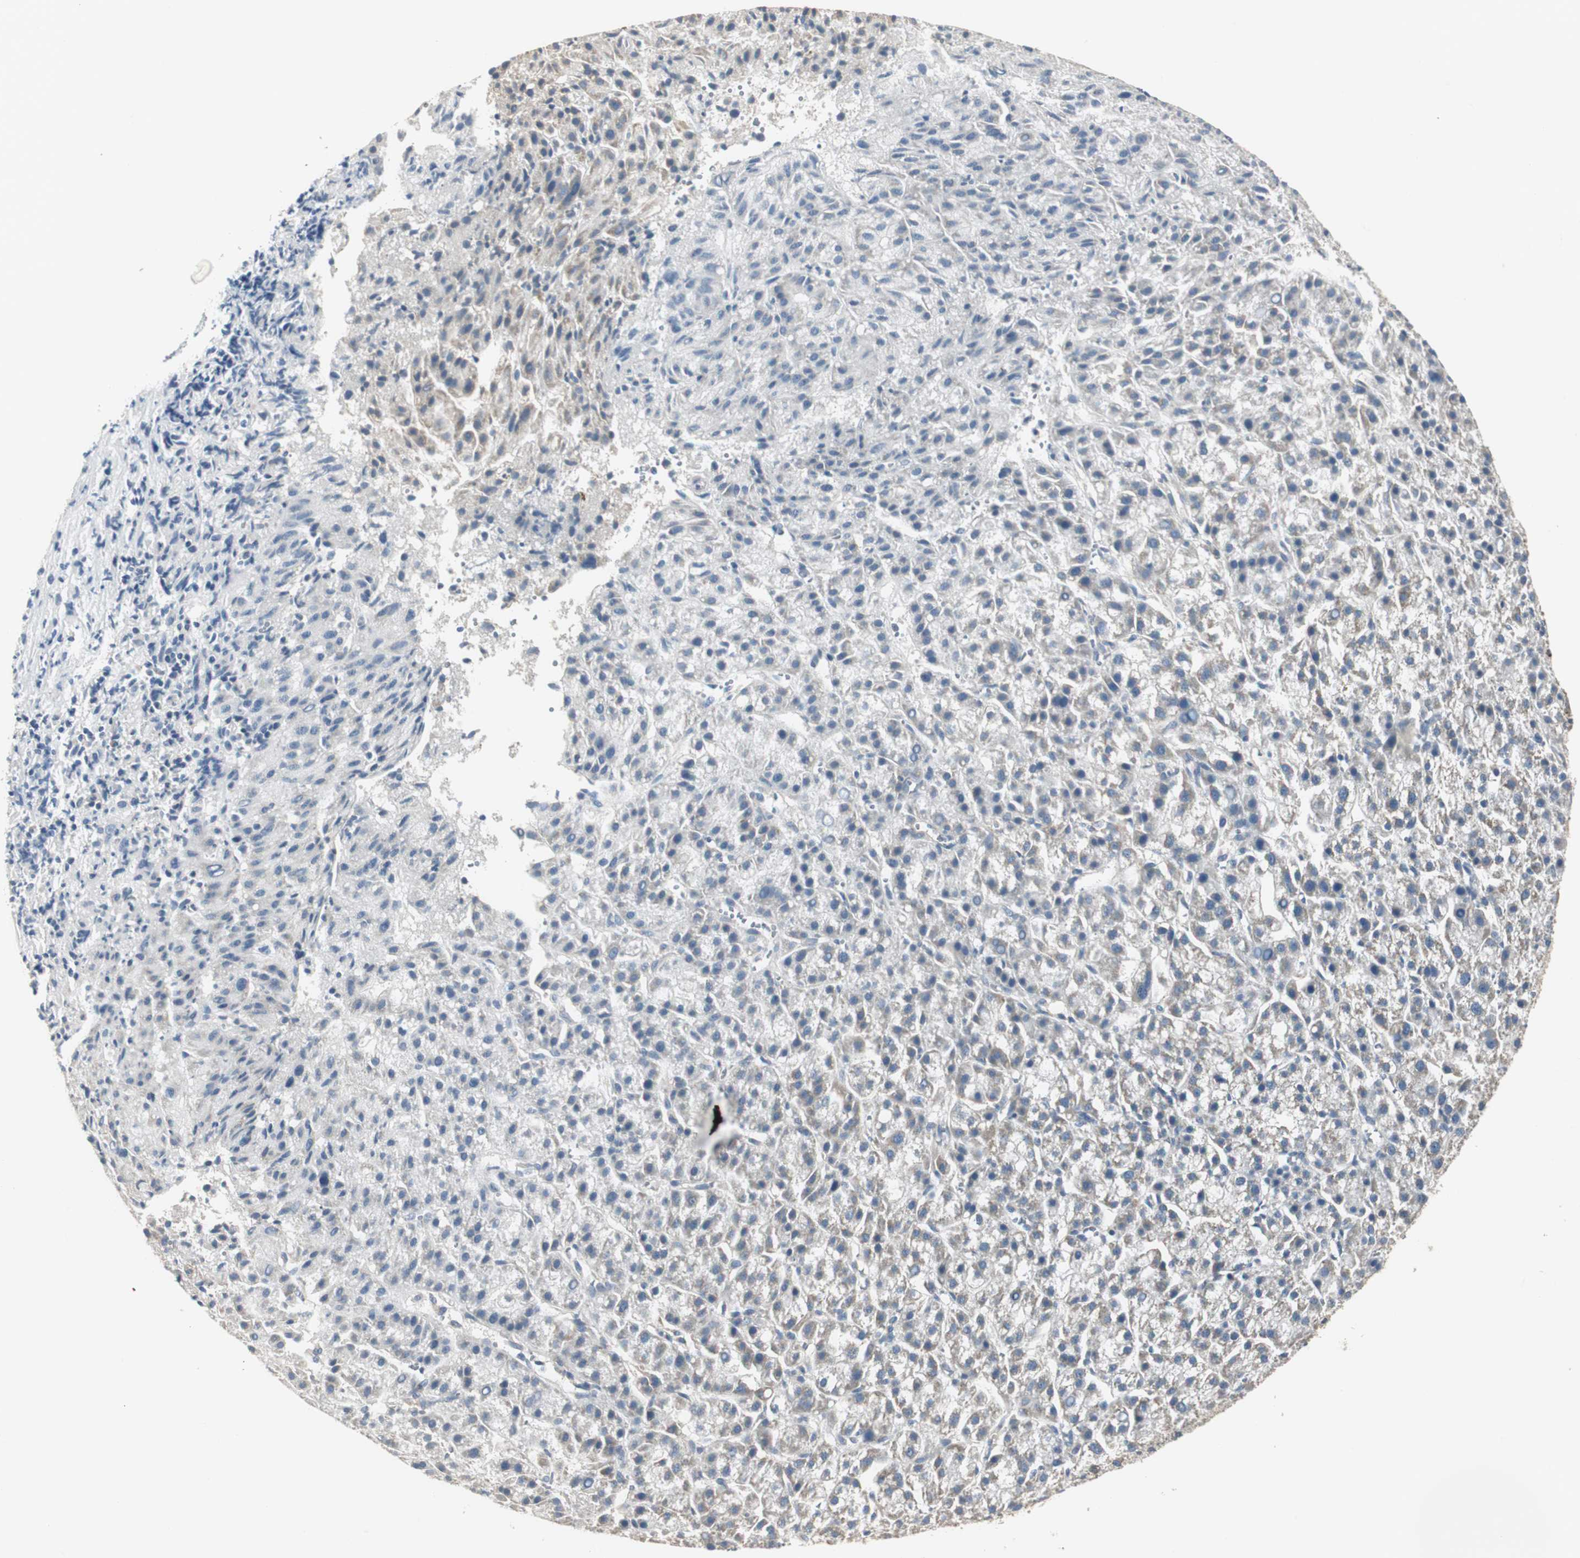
{"staining": {"intensity": "weak", "quantity": ">75%", "location": "cytoplasmic/membranous"}, "tissue": "liver cancer", "cell_type": "Tumor cells", "image_type": "cancer", "snomed": [{"axis": "morphology", "description": "Carcinoma, Hepatocellular, NOS"}, {"axis": "topography", "description": "Liver"}], "caption": "DAB (3,3'-diaminobenzidine) immunohistochemical staining of human liver cancer (hepatocellular carcinoma) displays weak cytoplasmic/membranous protein expression in about >75% of tumor cells.", "gene": "MYT1", "patient": {"sex": "female", "age": 58}}